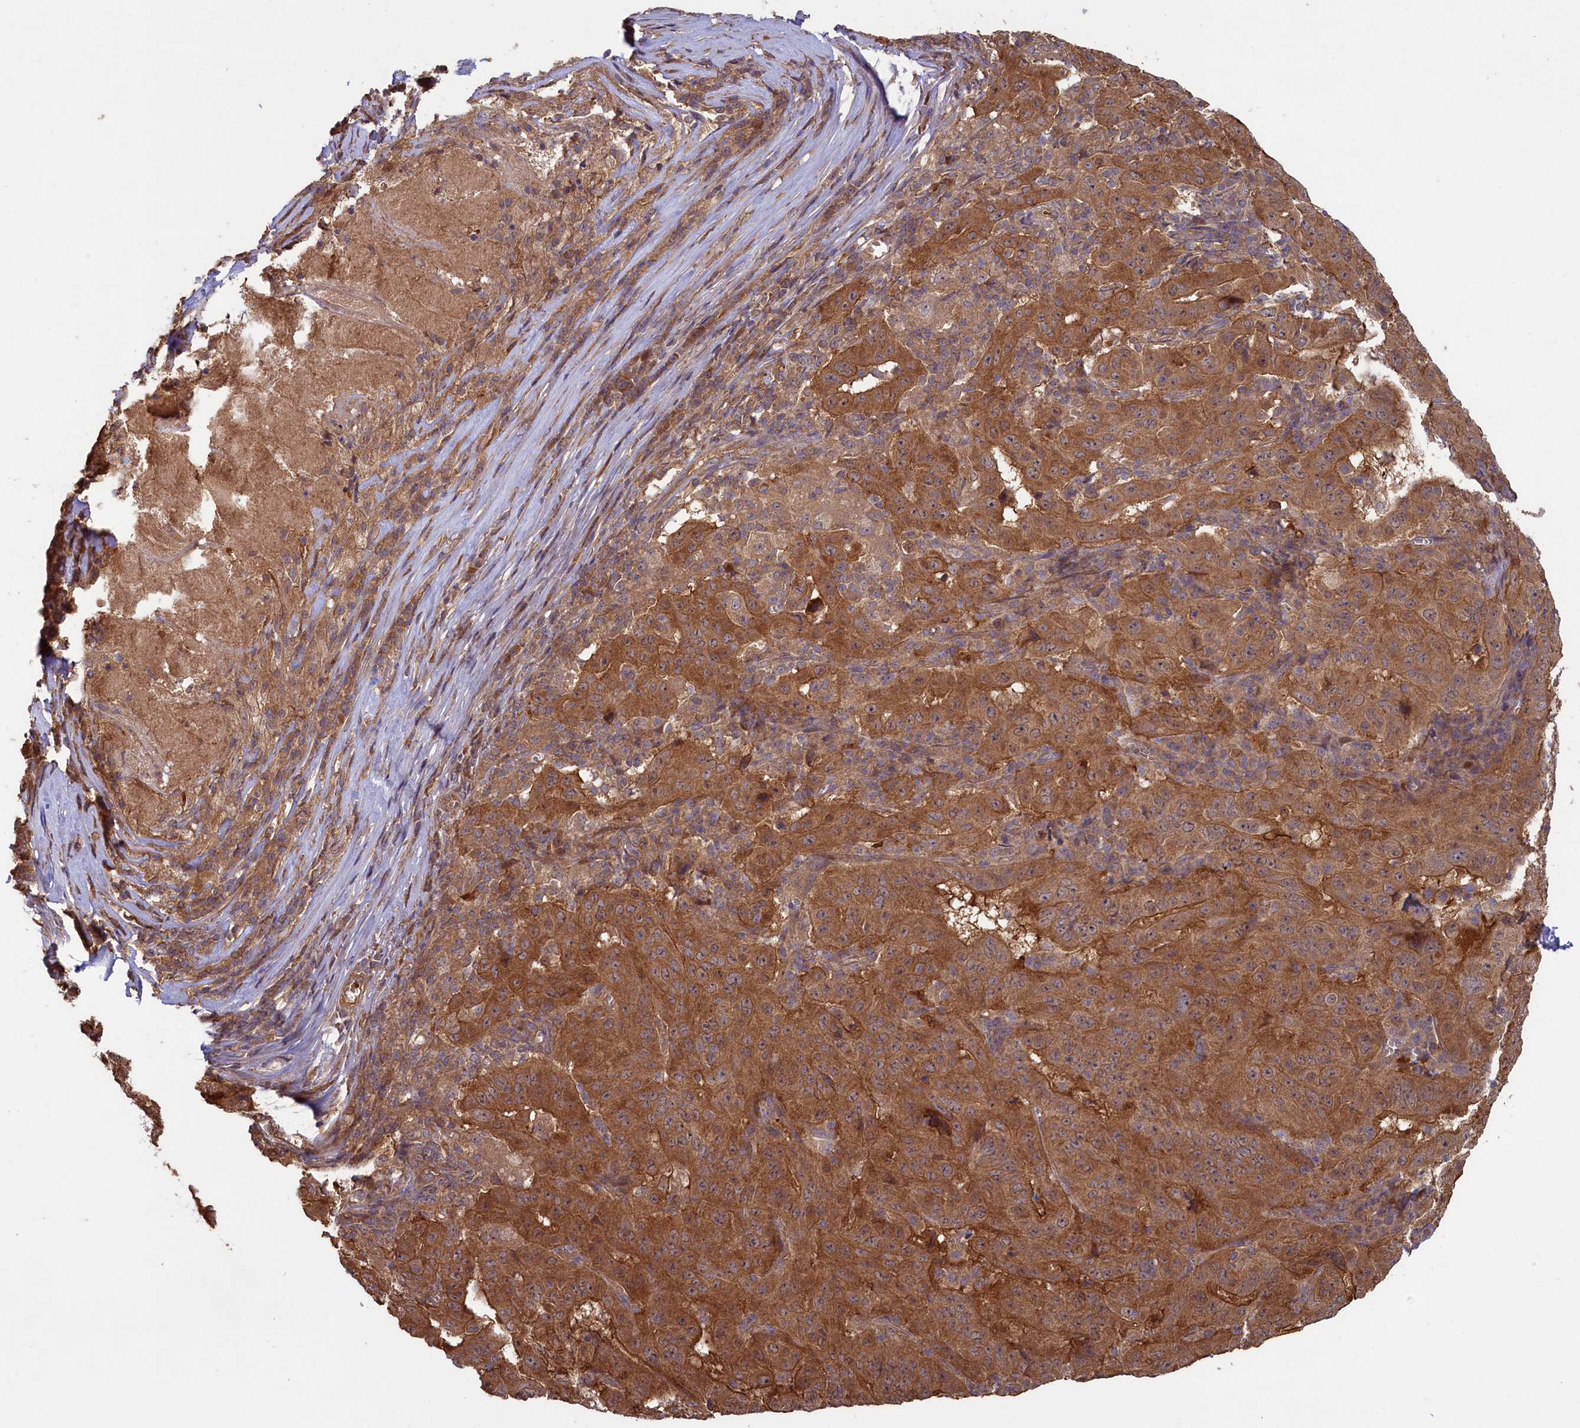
{"staining": {"intensity": "moderate", "quantity": ">75%", "location": "cytoplasmic/membranous"}, "tissue": "pancreatic cancer", "cell_type": "Tumor cells", "image_type": "cancer", "snomed": [{"axis": "morphology", "description": "Adenocarcinoma, NOS"}, {"axis": "topography", "description": "Pancreas"}], "caption": "IHC (DAB (3,3'-diaminobenzidine)) staining of pancreatic cancer (adenocarcinoma) reveals moderate cytoplasmic/membranous protein positivity in about >75% of tumor cells. Nuclei are stained in blue.", "gene": "CIAO2B", "patient": {"sex": "male", "age": 63}}